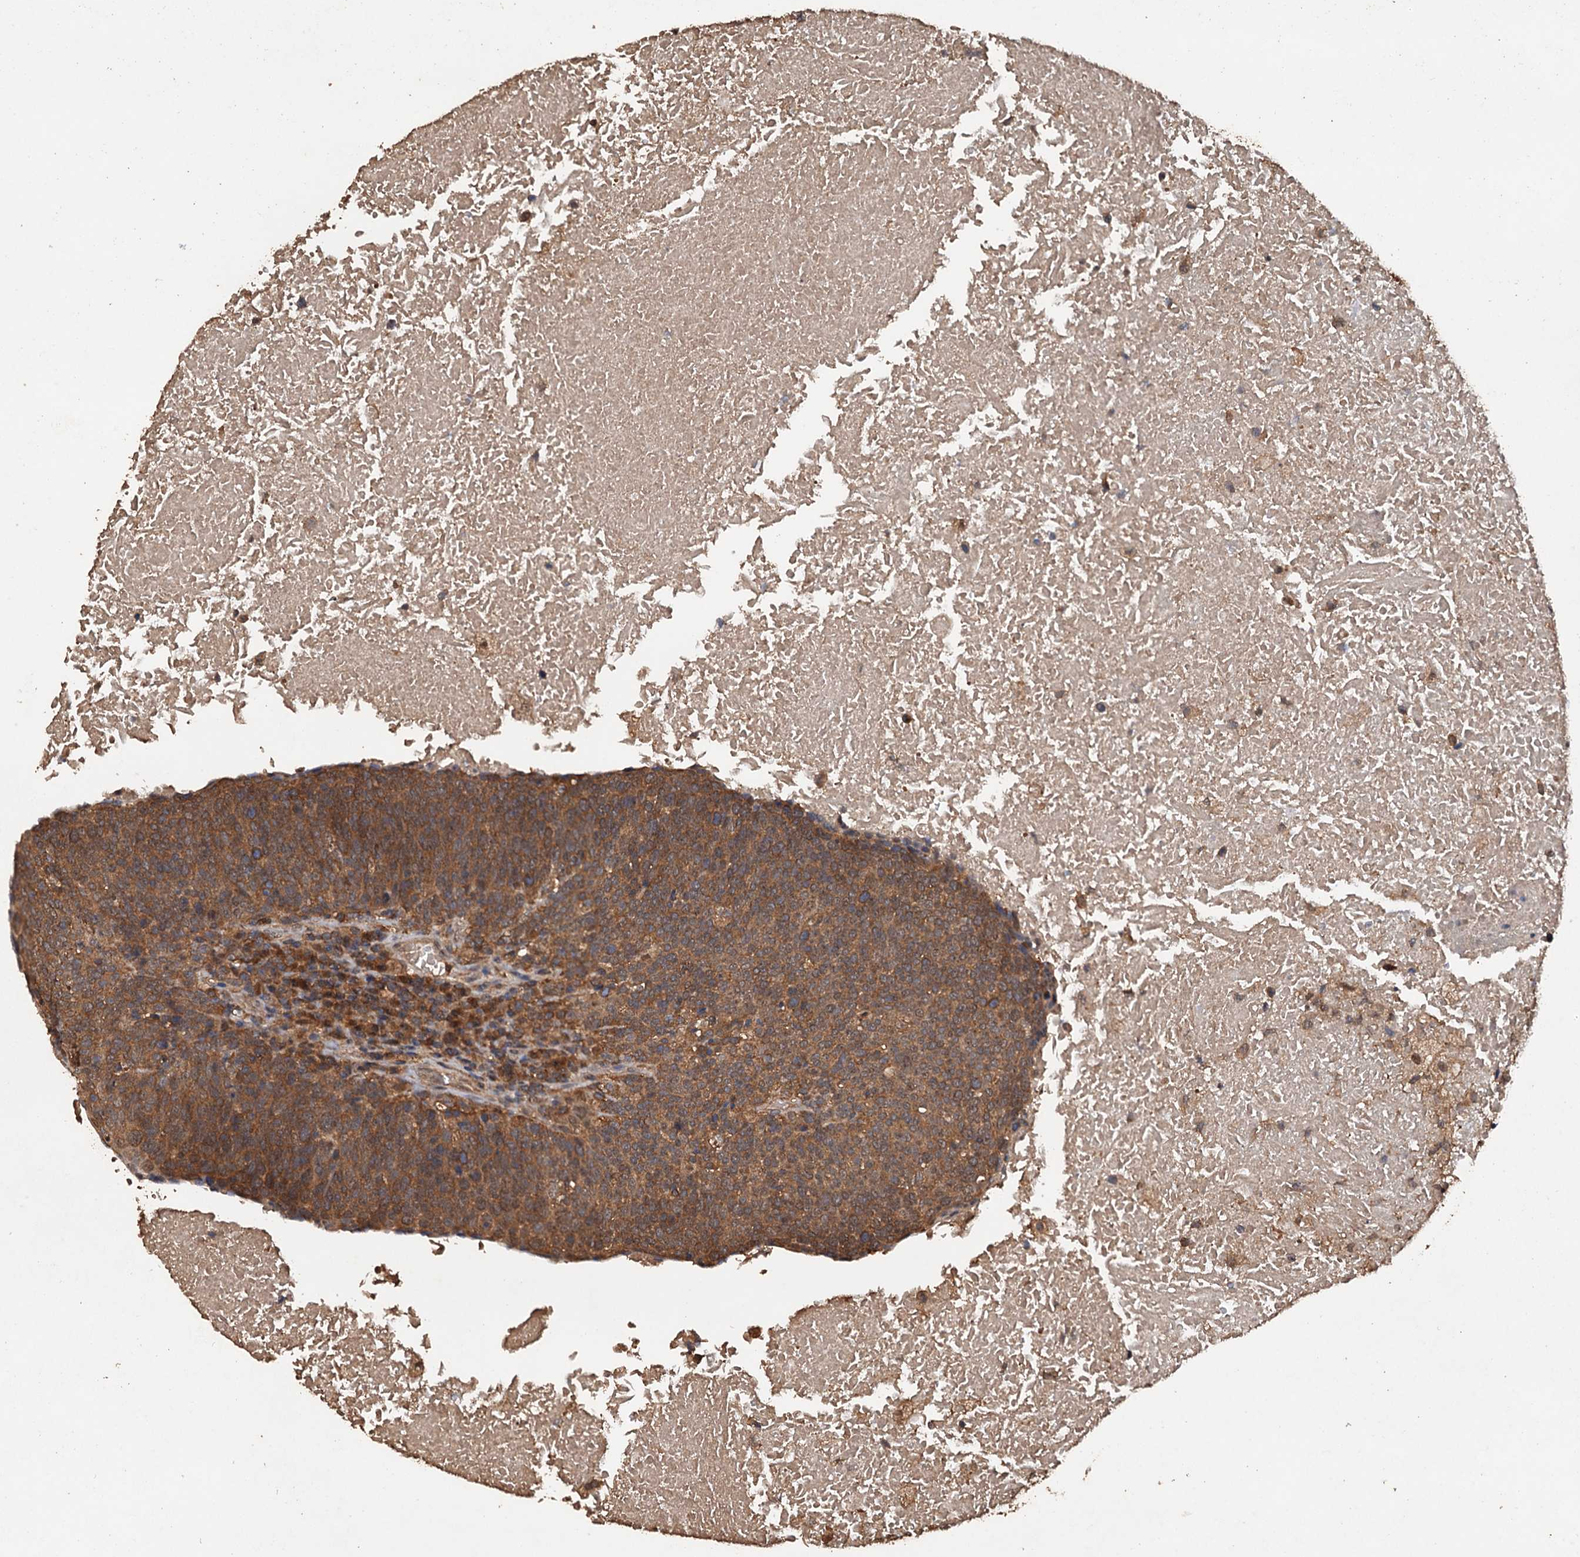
{"staining": {"intensity": "strong", "quantity": ">75%", "location": "nuclear"}, "tissue": "head and neck cancer", "cell_type": "Tumor cells", "image_type": "cancer", "snomed": [{"axis": "morphology", "description": "Squamous cell carcinoma, NOS"}, {"axis": "morphology", "description": "Squamous cell carcinoma, metastatic, NOS"}, {"axis": "topography", "description": "Lymph node"}, {"axis": "topography", "description": "Head-Neck"}], "caption": "Squamous cell carcinoma (head and neck) stained with a protein marker exhibits strong staining in tumor cells.", "gene": "PSMD9", "patient": {"sex": "male", "age": 62}}